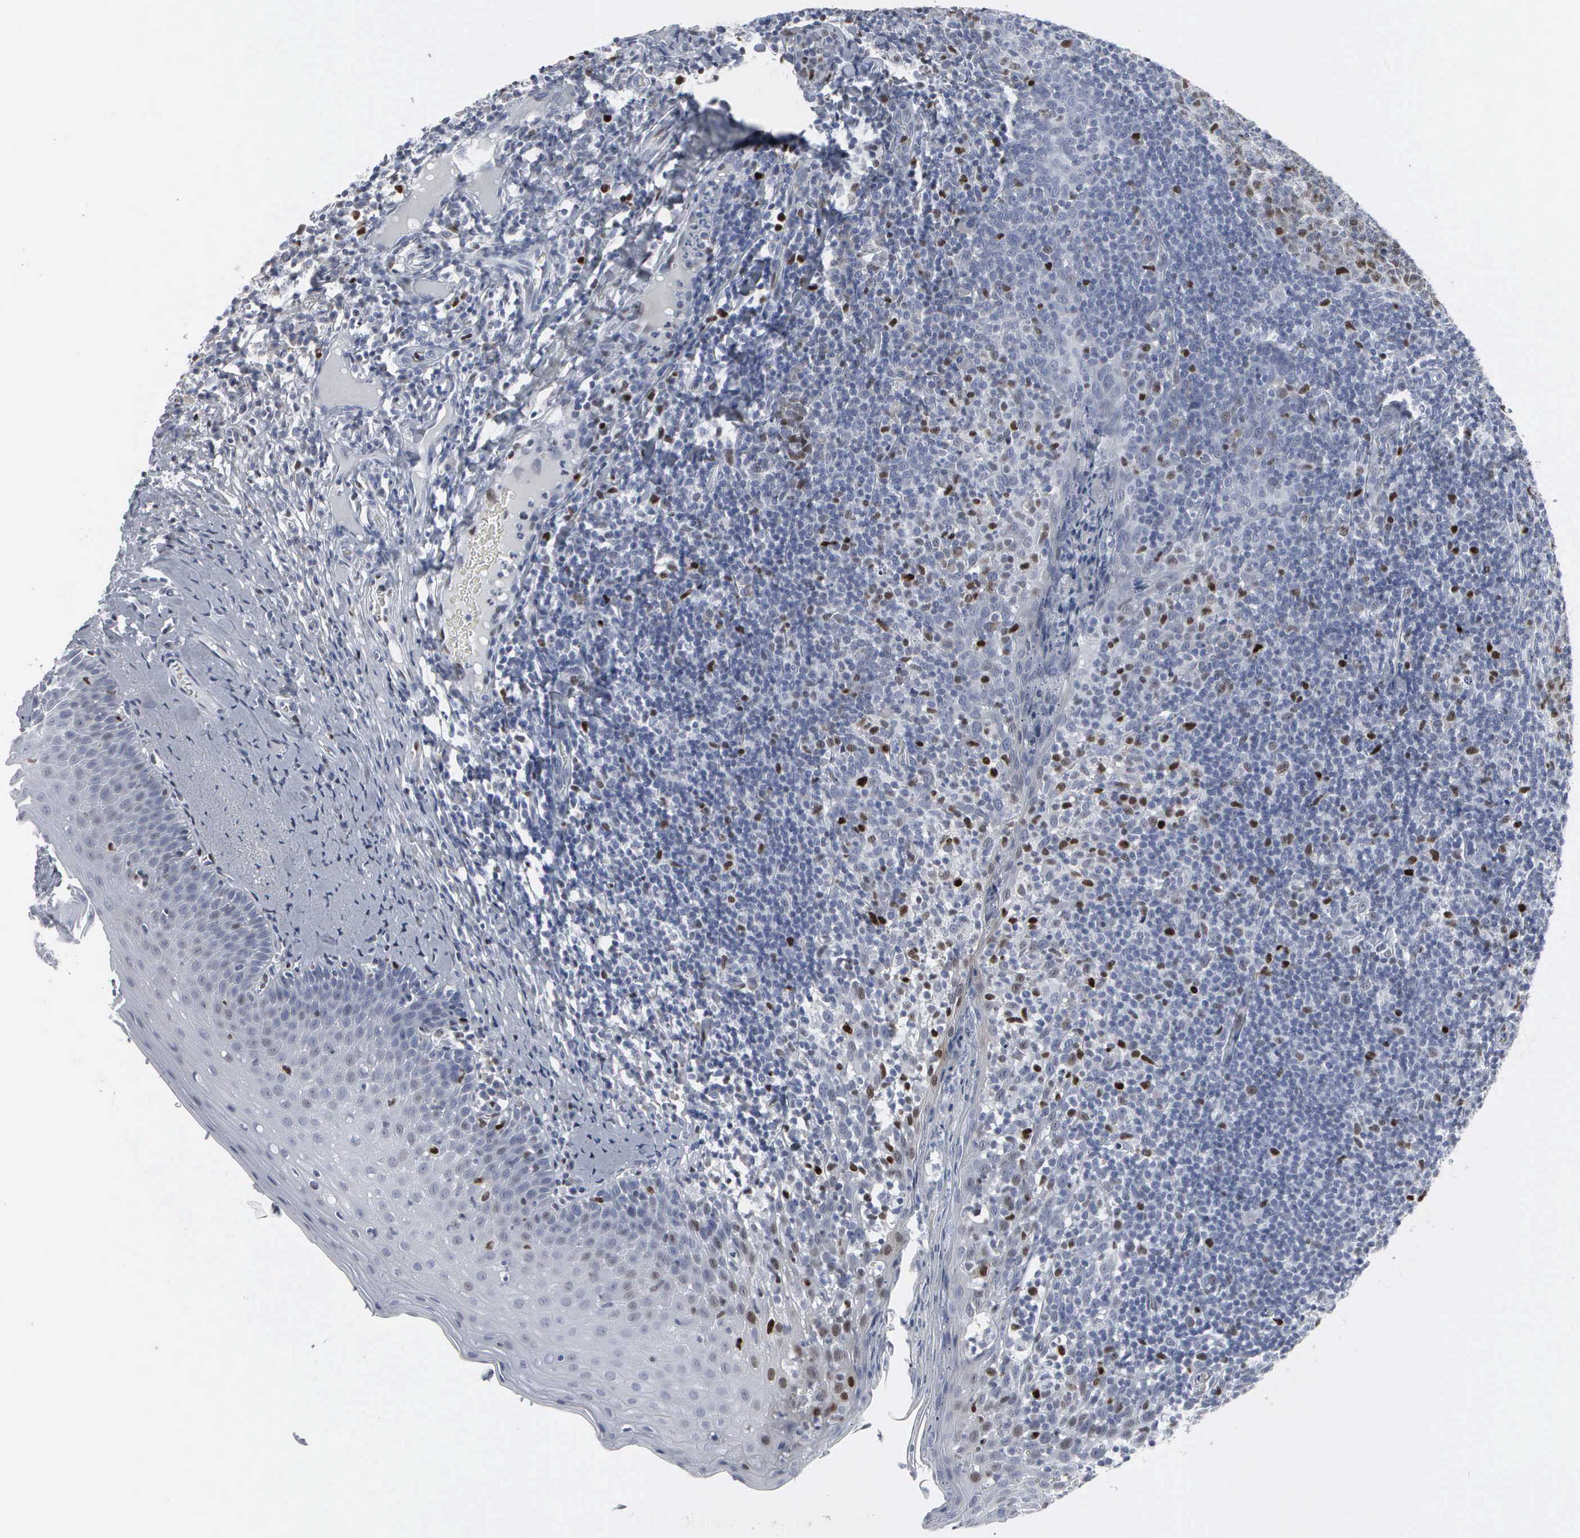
{"staining": {"intensity": "moderate", "quantity": "<25%", "location": "nuclear"}, "tissue": "tonsil", "cell_type": "Germinal center cells", "image_type": "normal", "snomed": [{"axis": "morphology", "description": "Normal tissue, NOS"}, {"axis": "topography", "description": "Tonsil"}], "caption": "A low amount of moderate nuclear staining is present in about <25% of germinal center cells in unremarkable tonsil. The protein is stained brown, and the nuclei are stained in blue (DAB (3,3'-diaminobenzidine) IHC with brightfield microscopy, high magnification).", "gene": "CCND3", "patient": {"sex": "male", "age": 6}}